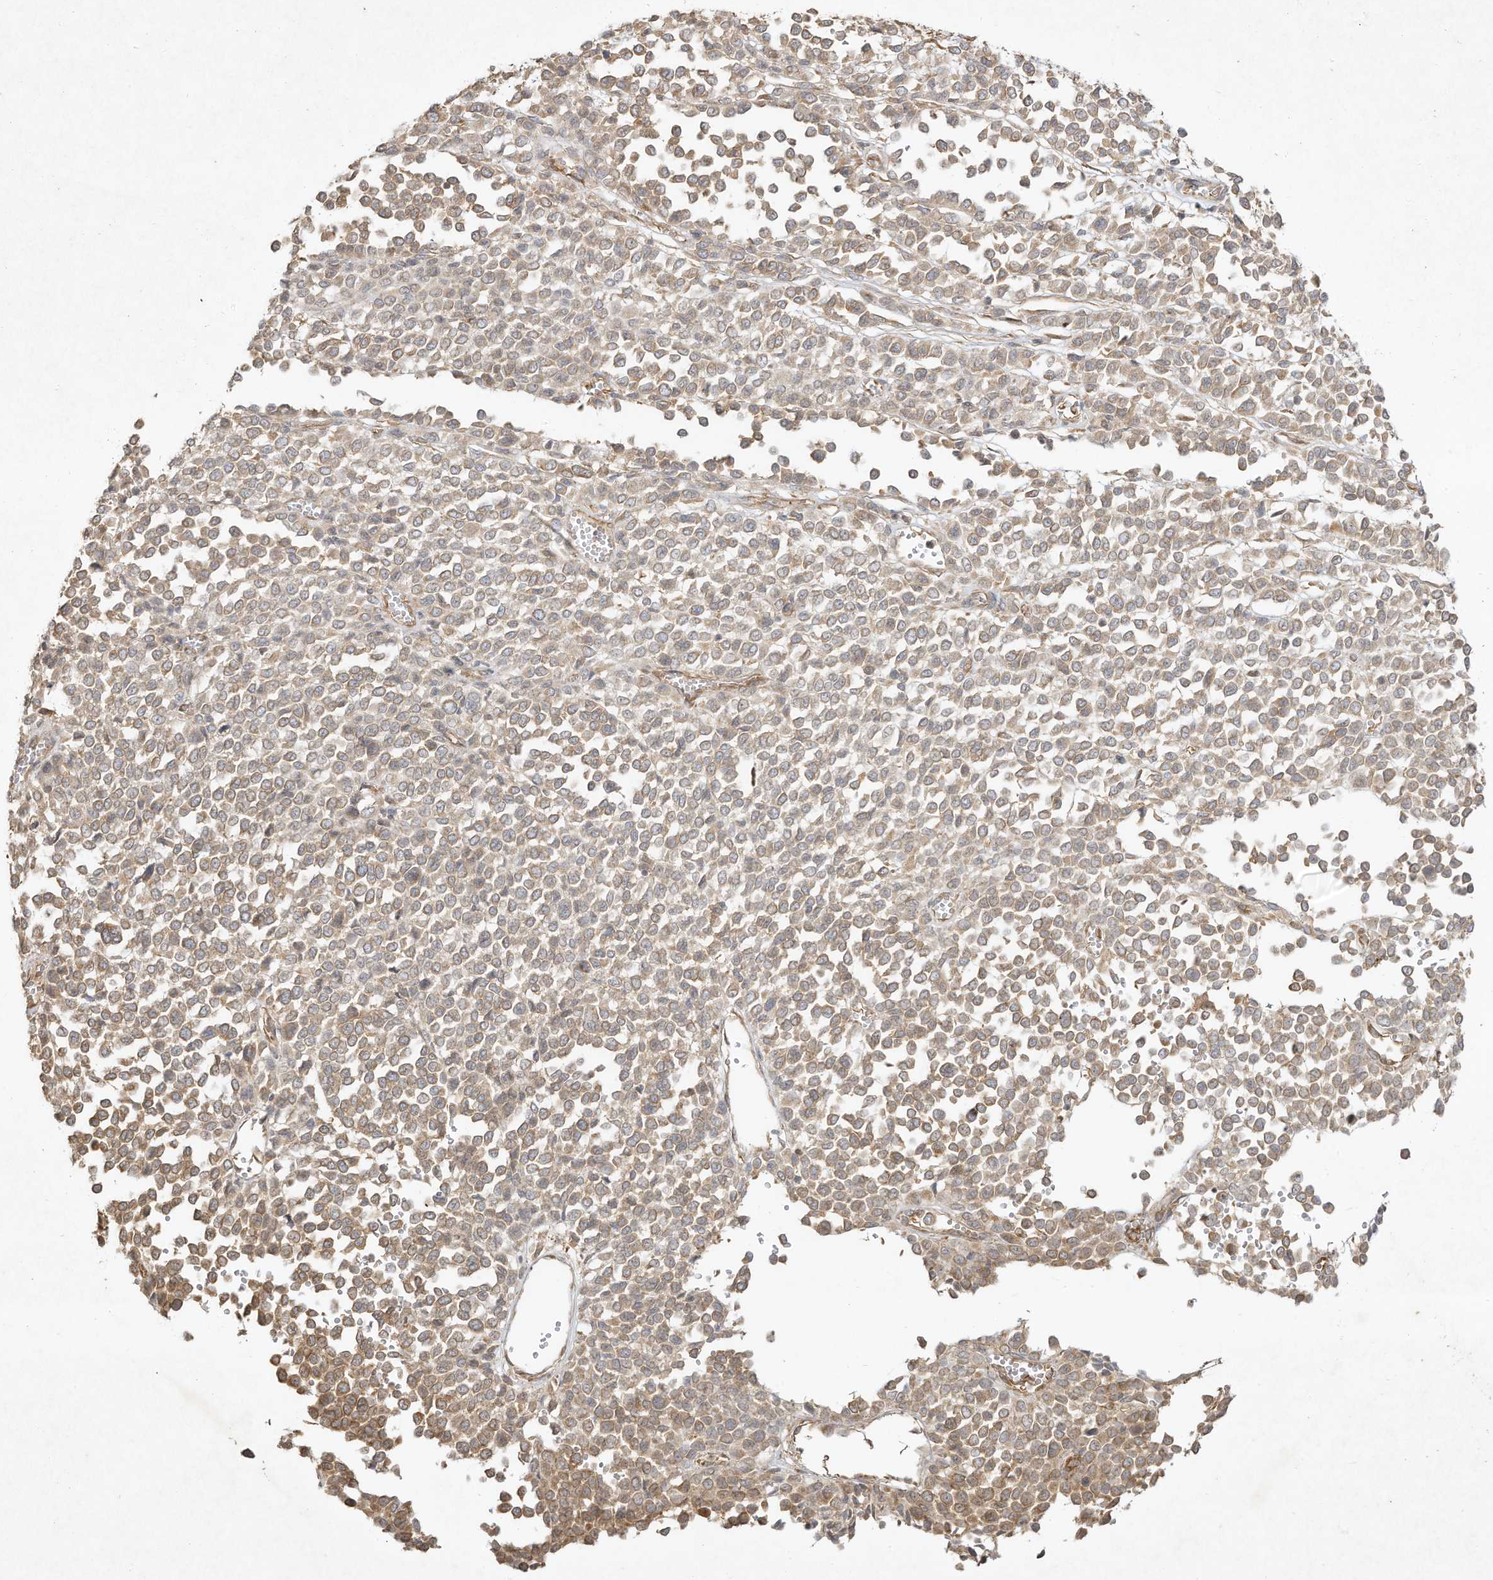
{"staining": {"intensity": "weak", "quantity": ">75%", "location": "cytoplasmic/membranous"}, "tissue": "melanoma", "cell_type": "Tumor cells", "image_type": "cancer", "snomed": [{"axis": "morphology", "description": "Malignant melanoma, Metastatic site"}, {"axis": "topography", "description": "Pancreas"}], "caption": "Immunohistochemical staining of malignant melanoma (metastatic site) exhibits low levels of weak cytoplasmic/membranous positivity in approximately >75% of tumor cells.", "gene": "DYNC1I2", "patient": {"sex": "female", "age": 30}}